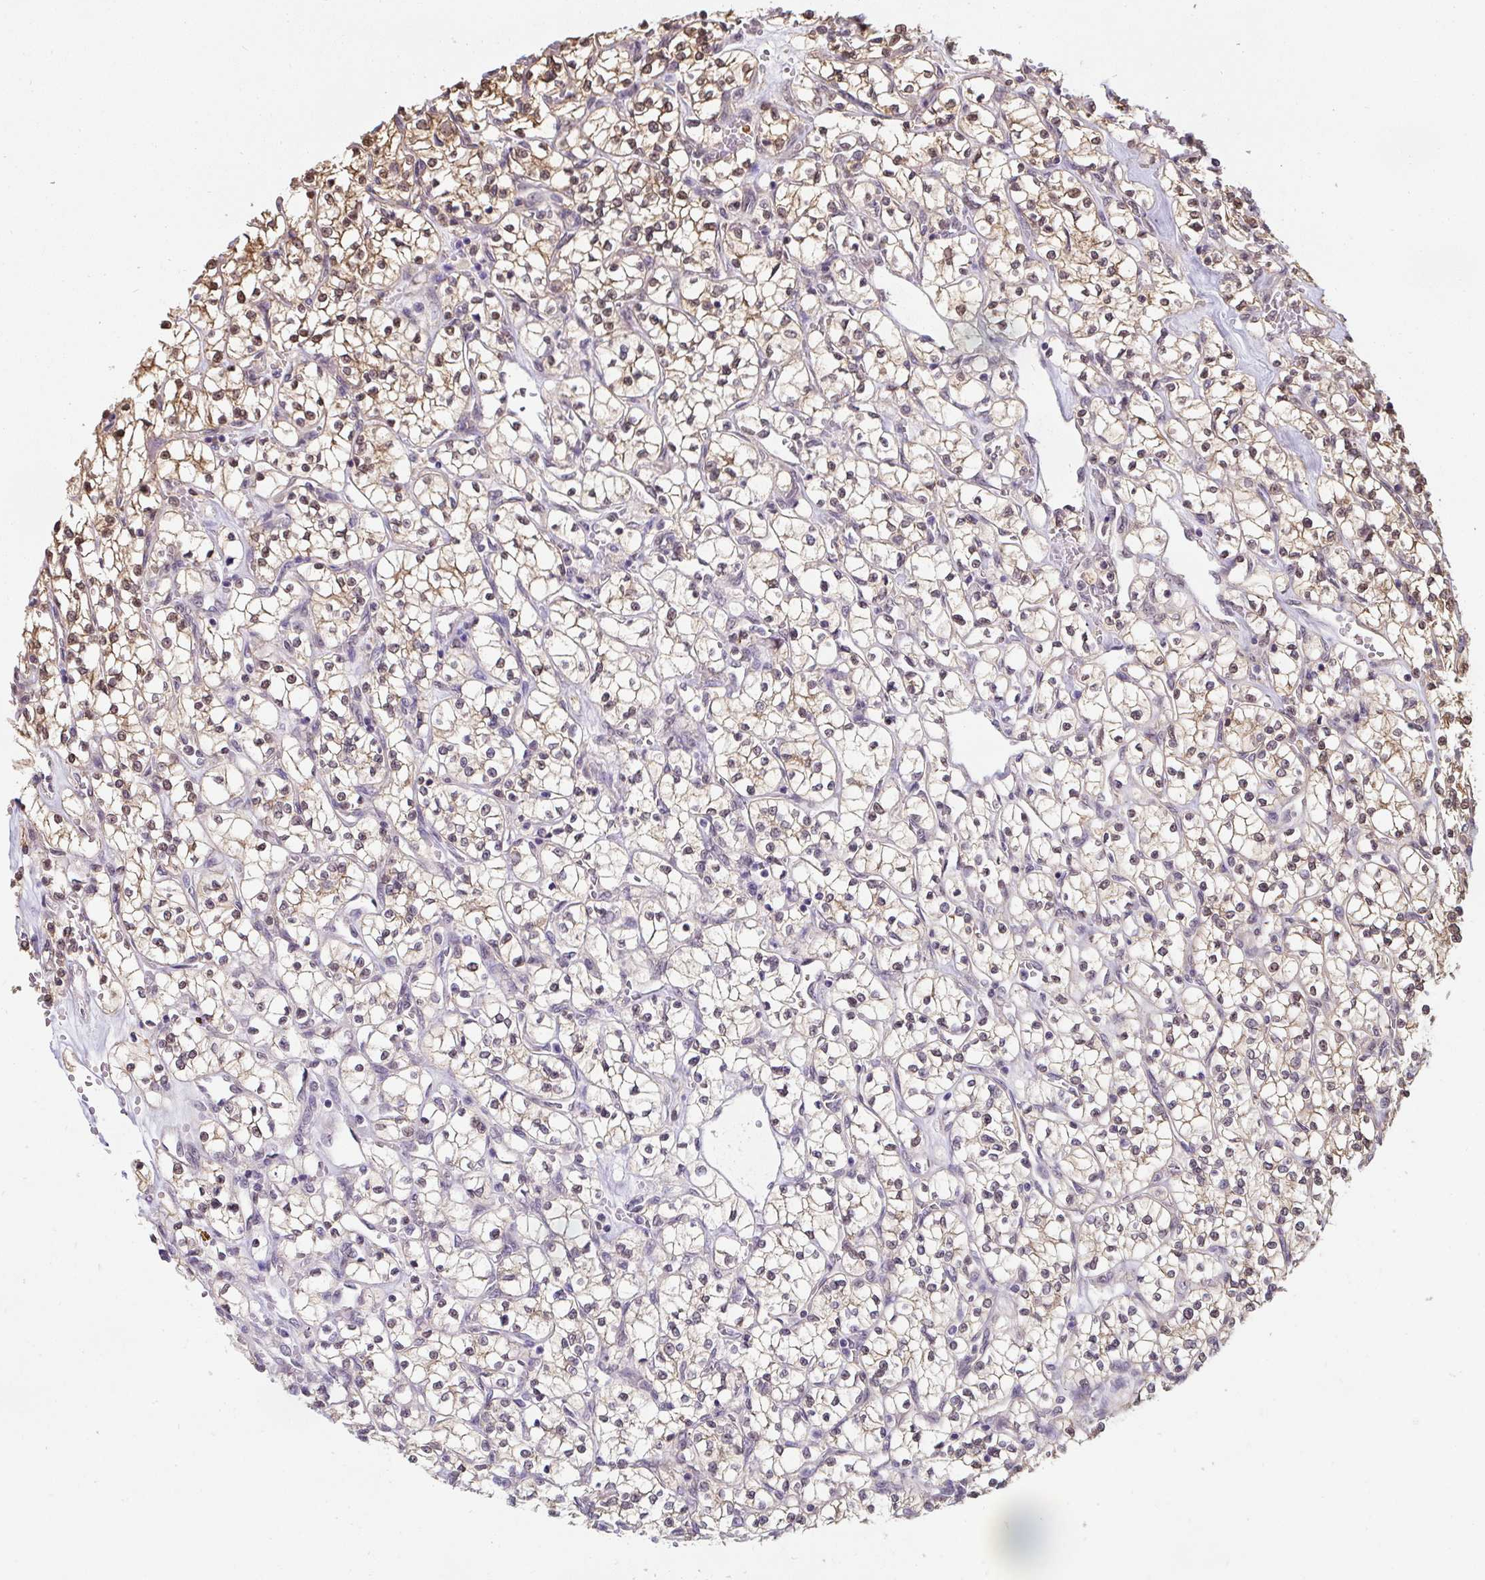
{"staining": {"intensity": "moderate", "quantity": "<25%", "location": "cytoplasmic/membranous,nuclear"}, "tissue": "renal cancer", "cell_type": "Tumor cells", "image_type": "cancer", "snomed": [{"axis": "morphology", "description": "Adenocarcinoma, NOS"}, {"axis": "topography", "description": "Kidney"}], "caption": "A high-resolution histopathology image shows IHC staining of renal adenocarcinoma, which shows moderate cytoplasmic/membranous and nuclear expression in about <25% of tumor cells.", "gene": "ST13", "patient": {"sex": "female", "age": 64}}